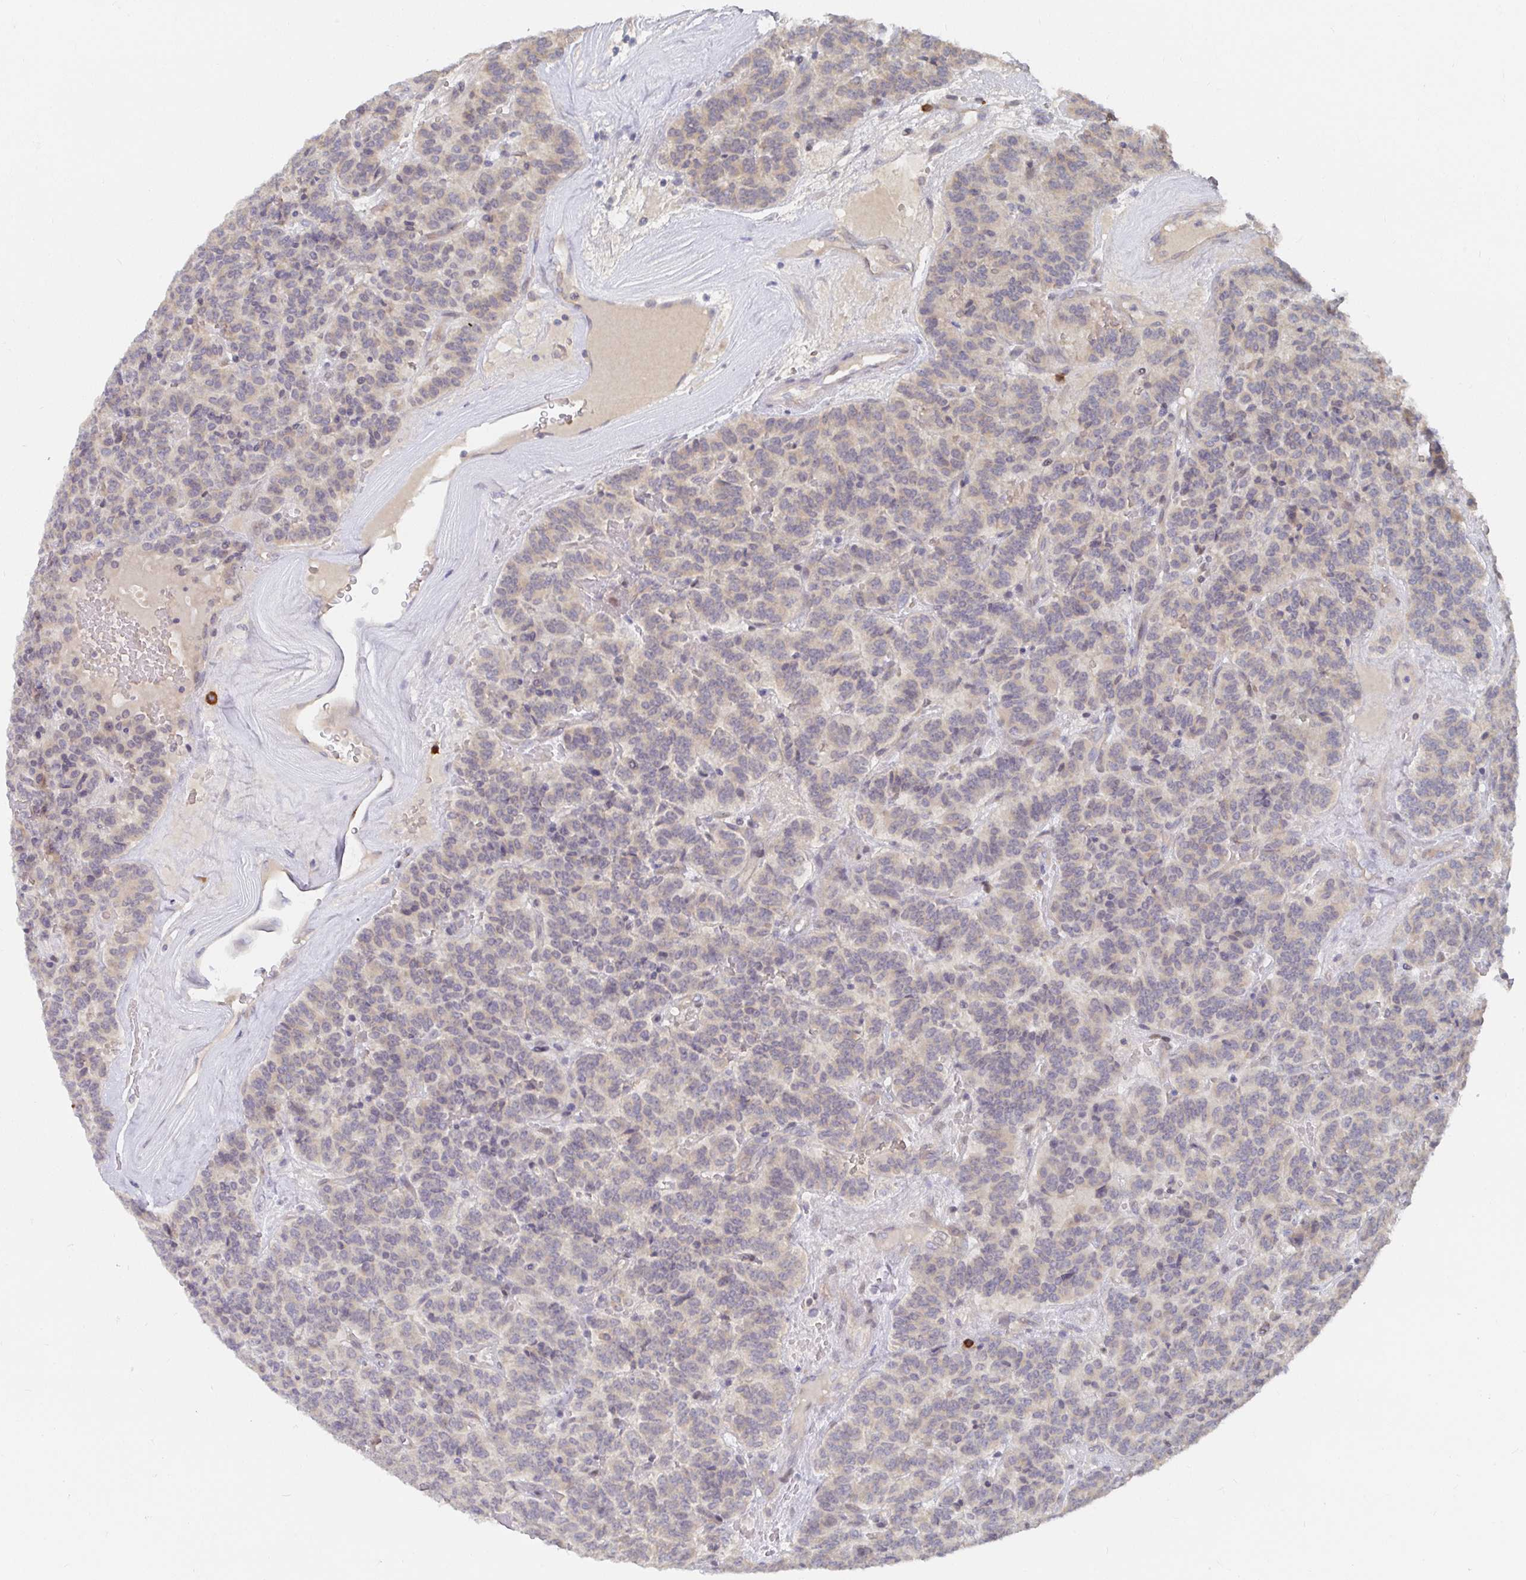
{"staining": {"intensity": "negative", "quantity": "none", "location": "none"}, "tissue": "carcinoid", "cell_type": "Tumor cells", "image_type": "cancer", "snomed": [{"axis": "morphology", "description": "Carcinoid, malignant, NOS"}, {"axis": "topography", "description": "Pancreas"}], "caption": "Histopathology image shows no significant protein expression in tumor cells of carcinoid.", "gene": "MEIS1", "patient": {"sex": "male", "age": 36}}